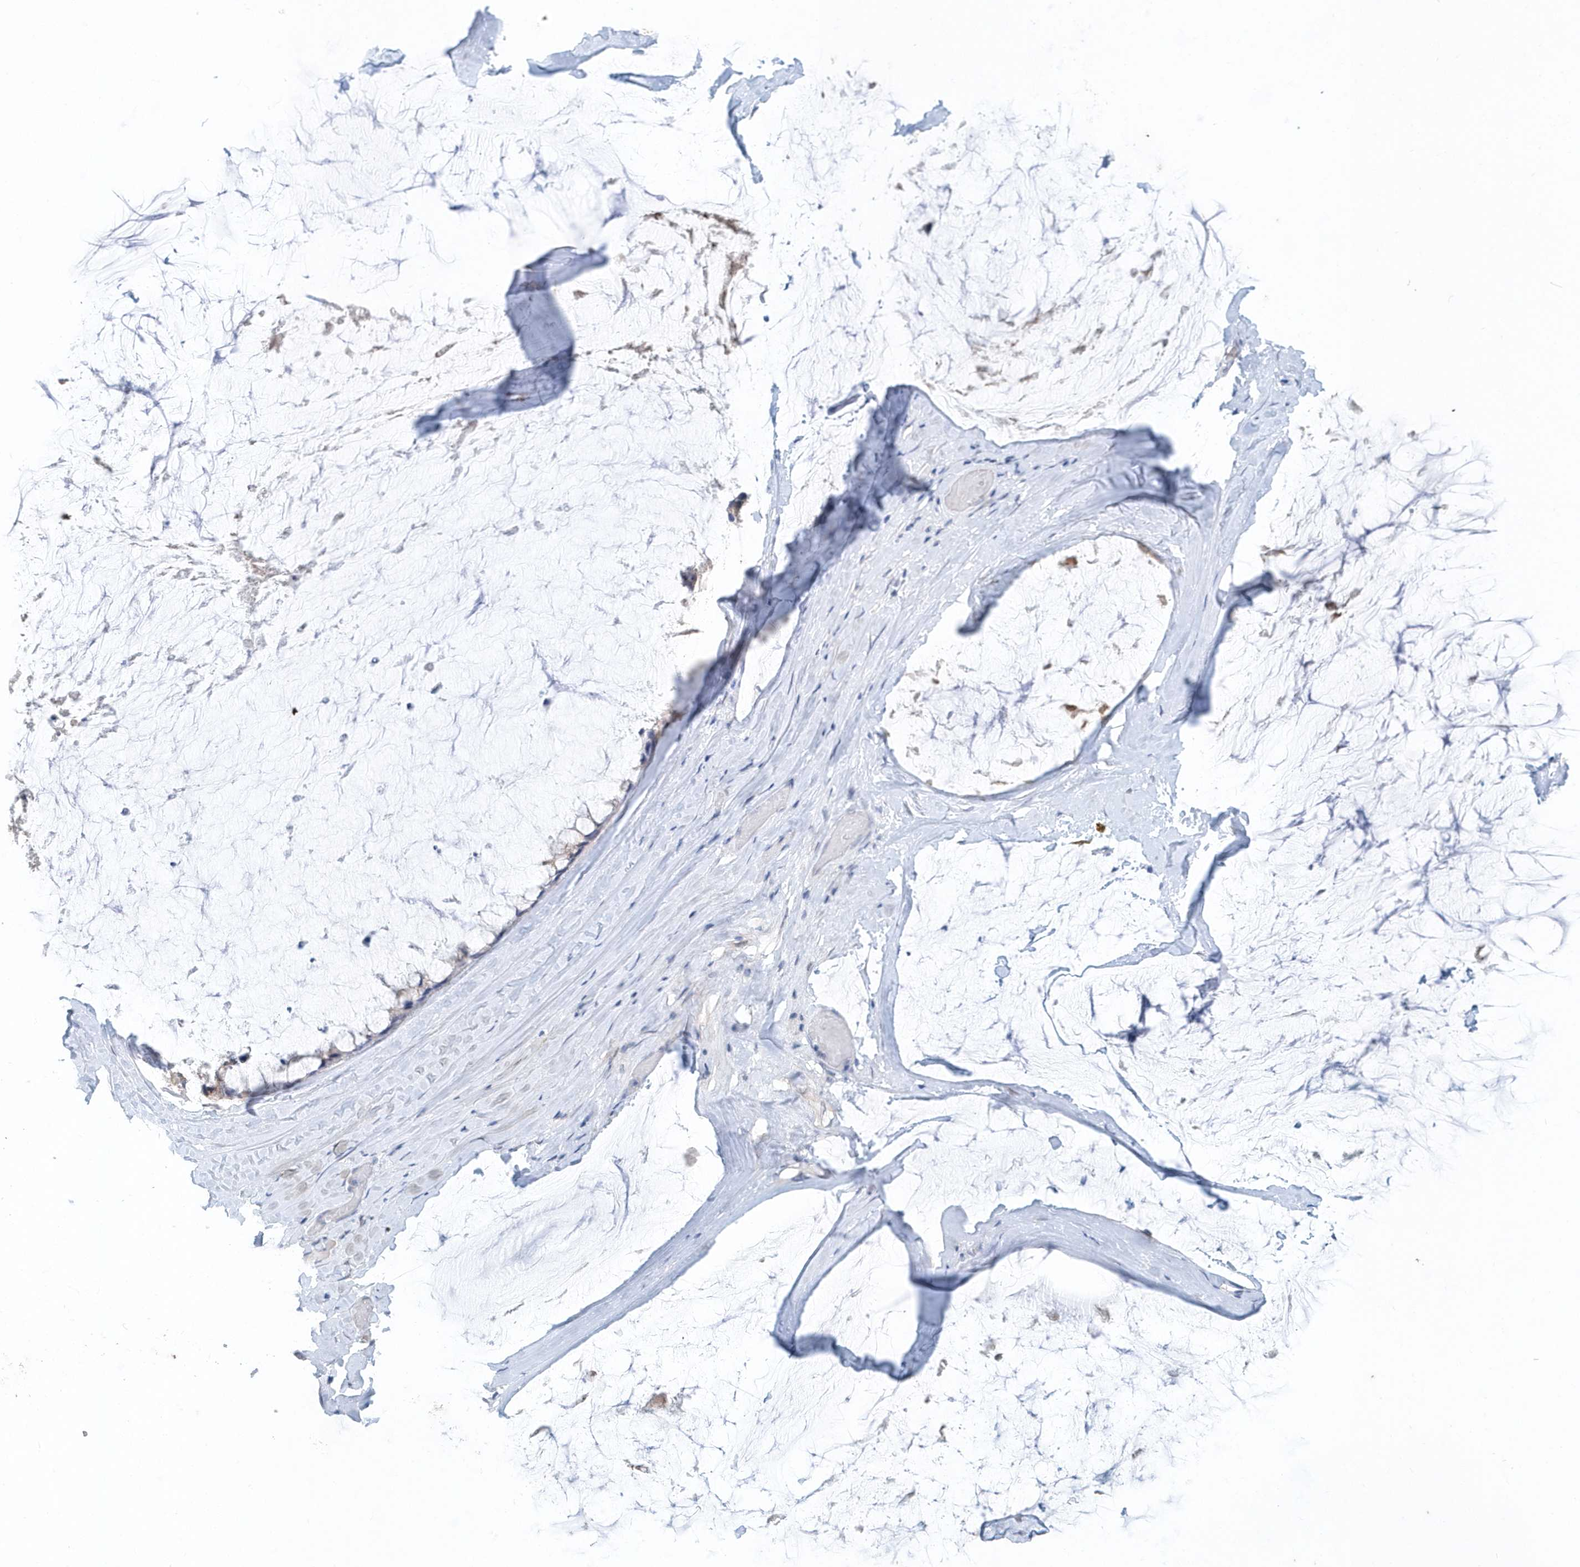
{"staining": {"intensity": "negative", "quantity": "none", "location": "none"}, "tissue": "ovarian cancer", "cell_type": "Tumor cells", "image_type": "cancer", "snomed": [{"axis": "morphology", "description": "Cystadenocarcinoma, mucinous, NOS"}, {"axis": "topography", "description": "Ovary"}], "caption": "Immunohistochemical staining of ovarian cancer (mucinous cystadenocarcinoma) shows no significant positivity in tumor cells.", "gene": "PFN2", "patient": {"sex": "female", "age": 39}}